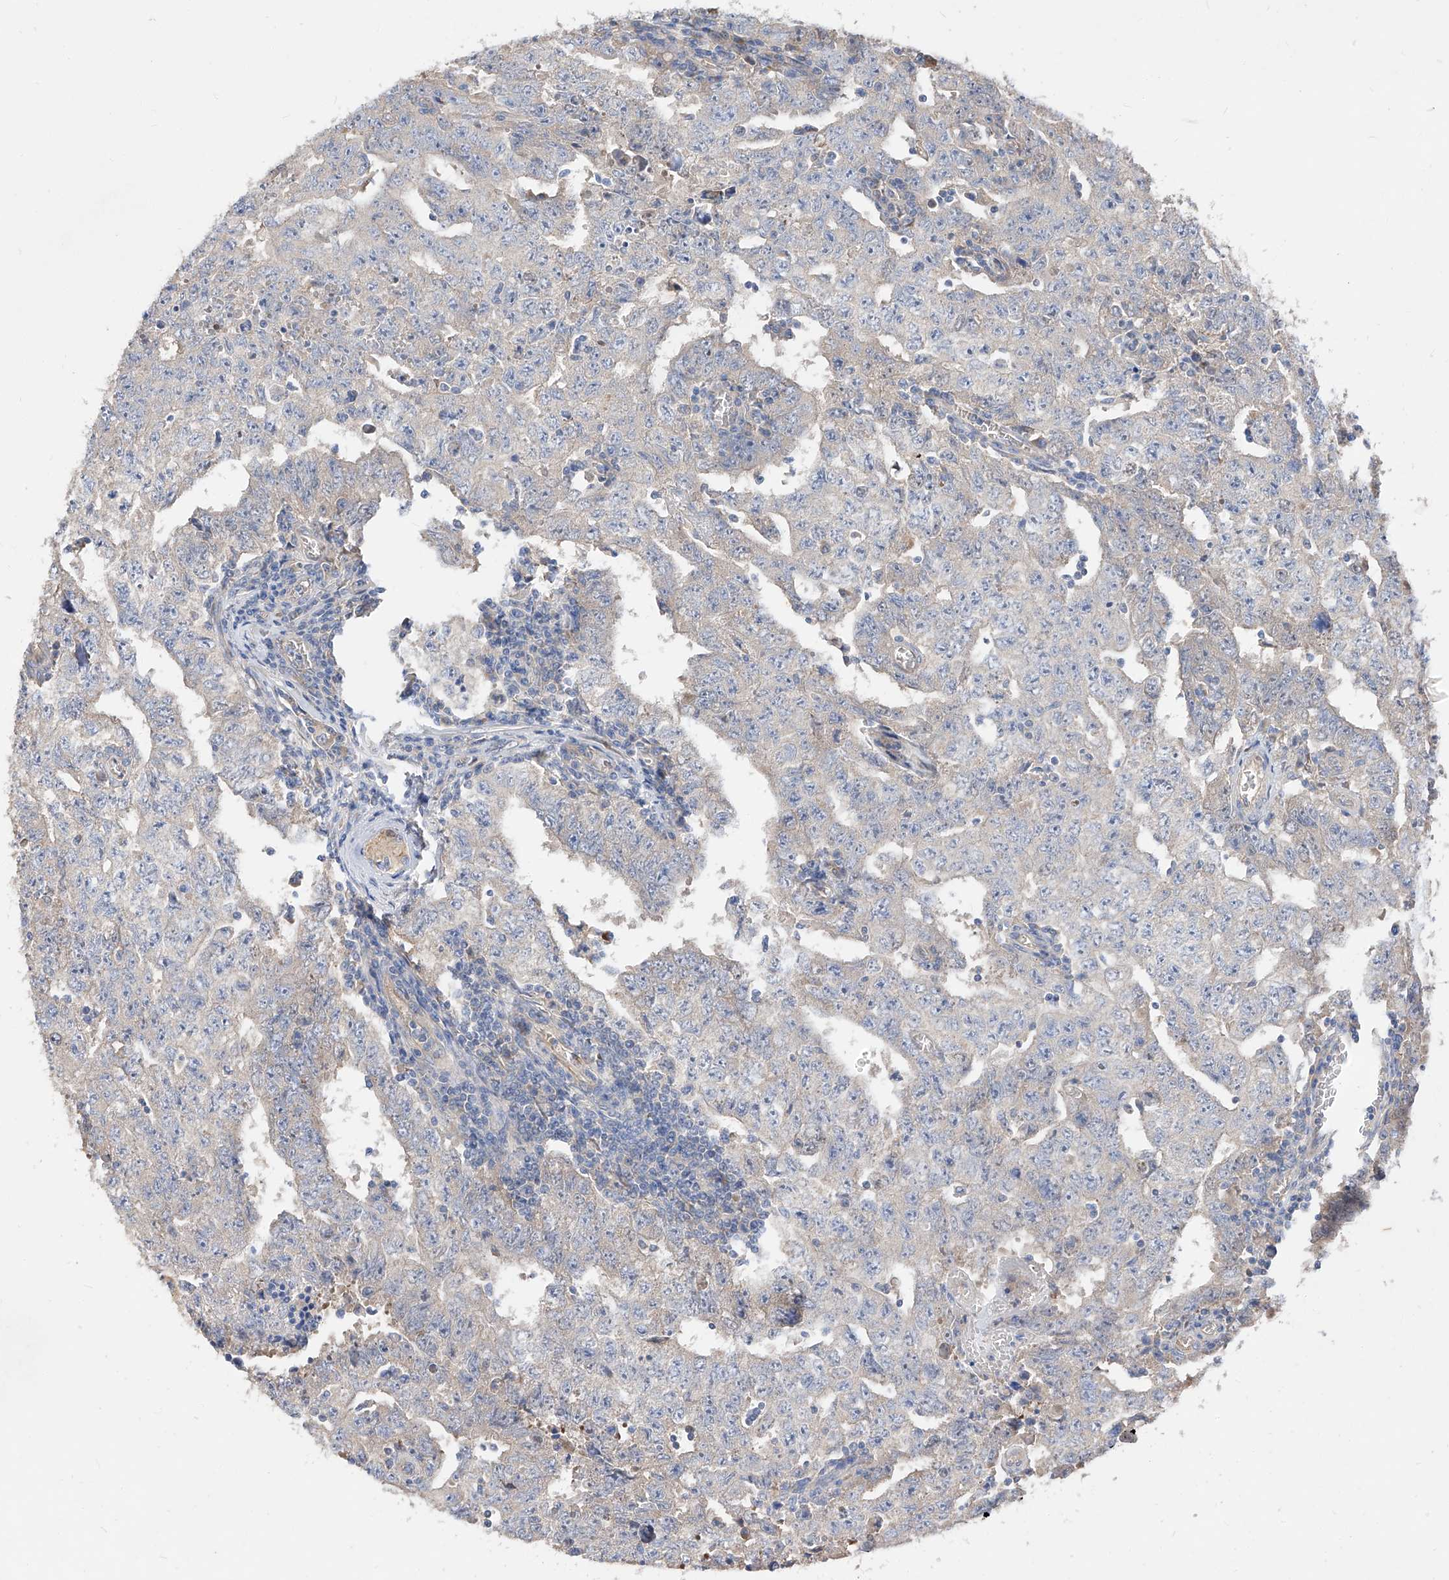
{"staining": {"intensity": "negative", "quantity": "none", "location": "none"}, "tissue": "testis cancer", "cell_type": "Tumor cells", "image_type": "cancer", "snomed": [{"axis": "morphology", "description": "Carcinoma, Embryonal, NOS"}, {"axis": "topography", "description": "Testis"}], "caption": "The histopathology image exhibits no significant positivity in tumor cells of testis cancer (embryonal carcinoma).", "gene": "DIRAS3", "patient": {"sex": "male", "age": 26}}